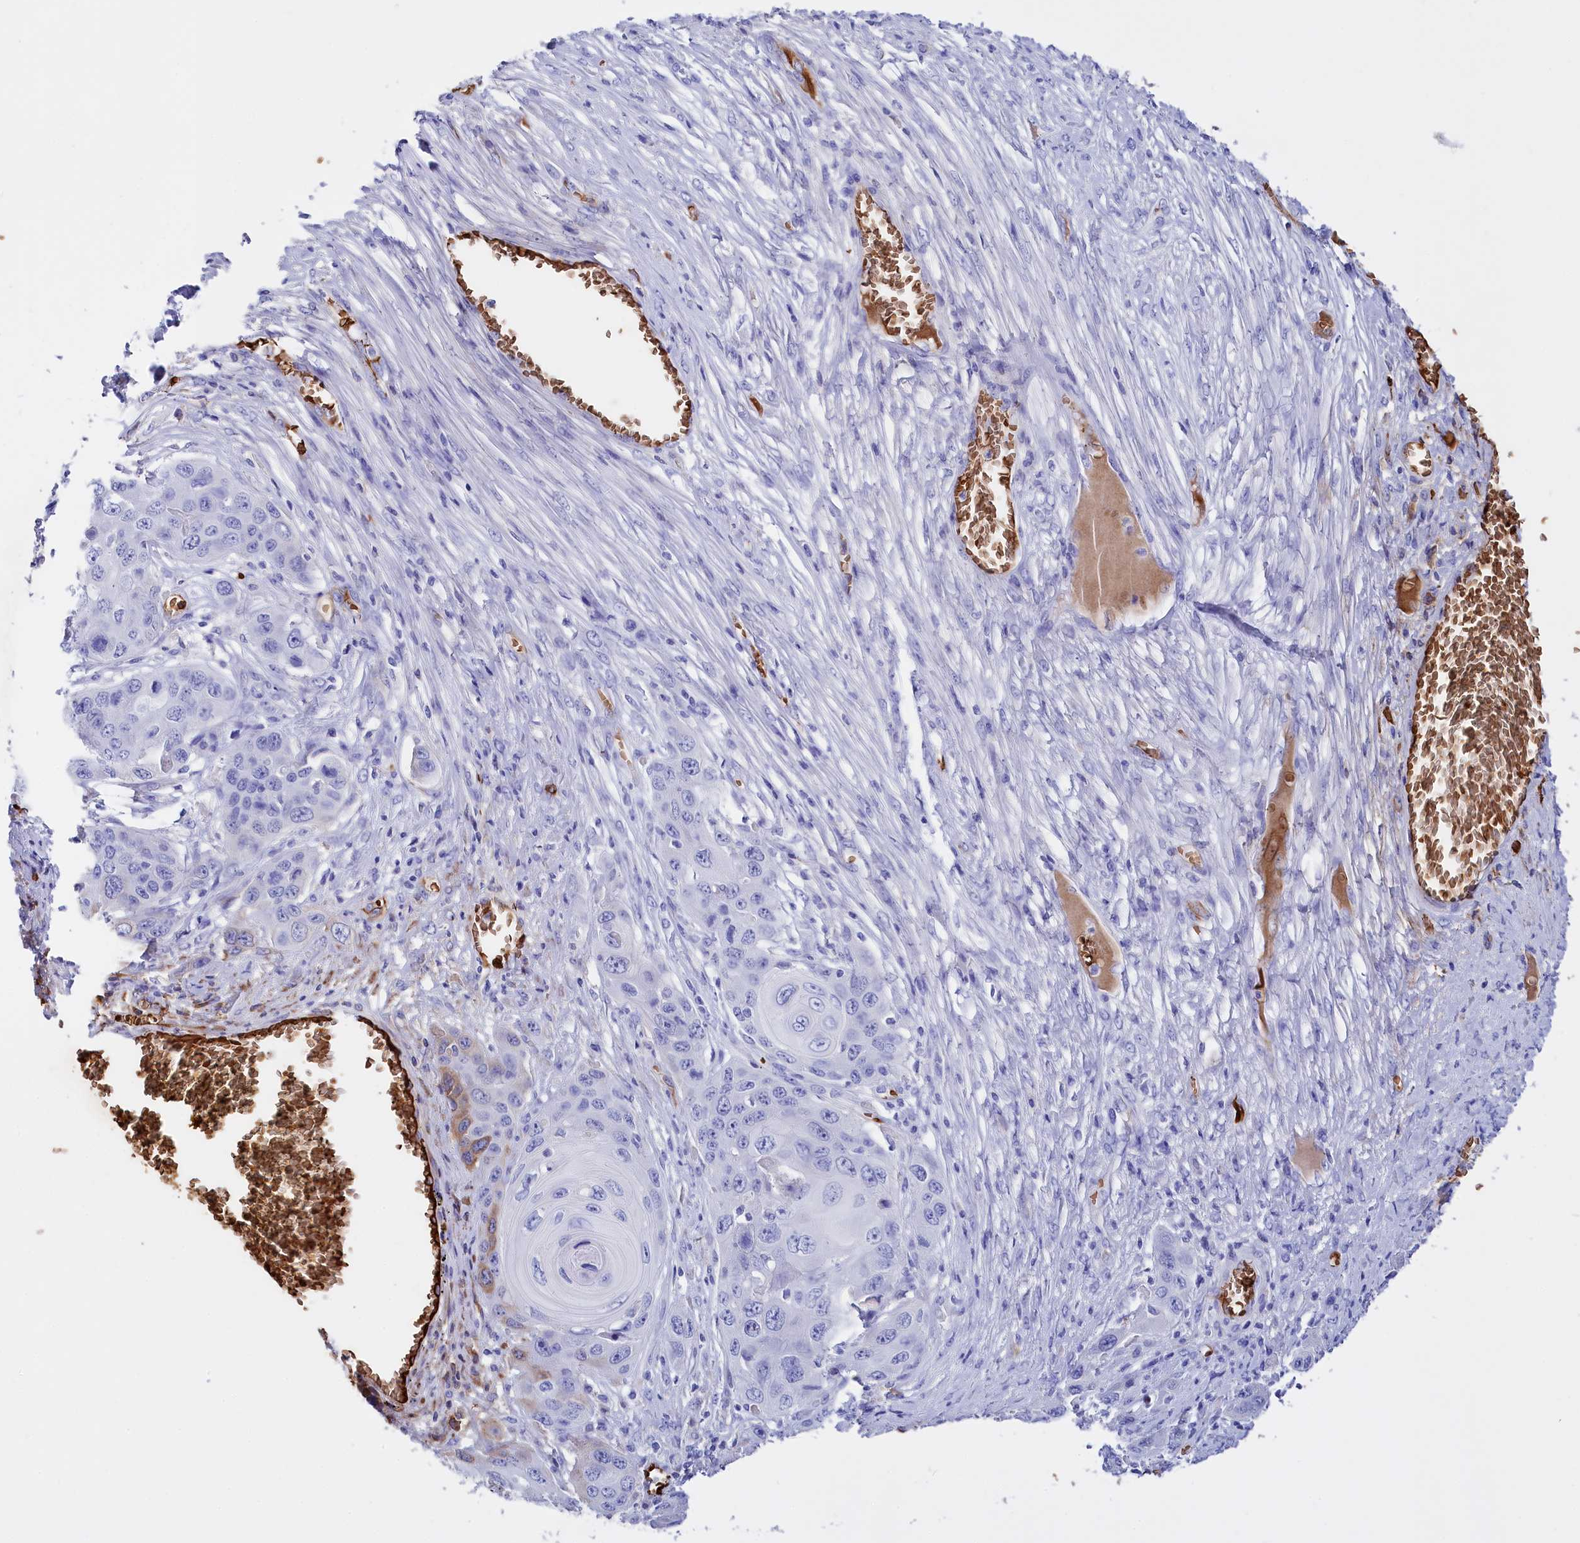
{"staining": {"intensity": "negative", "quantity": "none", "location": "none"}, "tissue": "skin cancer", "cell_type": "Tumor cells", "image_type": "cancer", "snomed": [{"axis": "morphology", "description": "Squamous cell carcinoma, NOS"}, {"axis": "topography", "description": "Skin"}], "caption": "A histopathology image of human skin cancer is negative for staining in tumor cells.", "gene": "RPUSD3", "patient": {"sex": "male", "age": 55}}